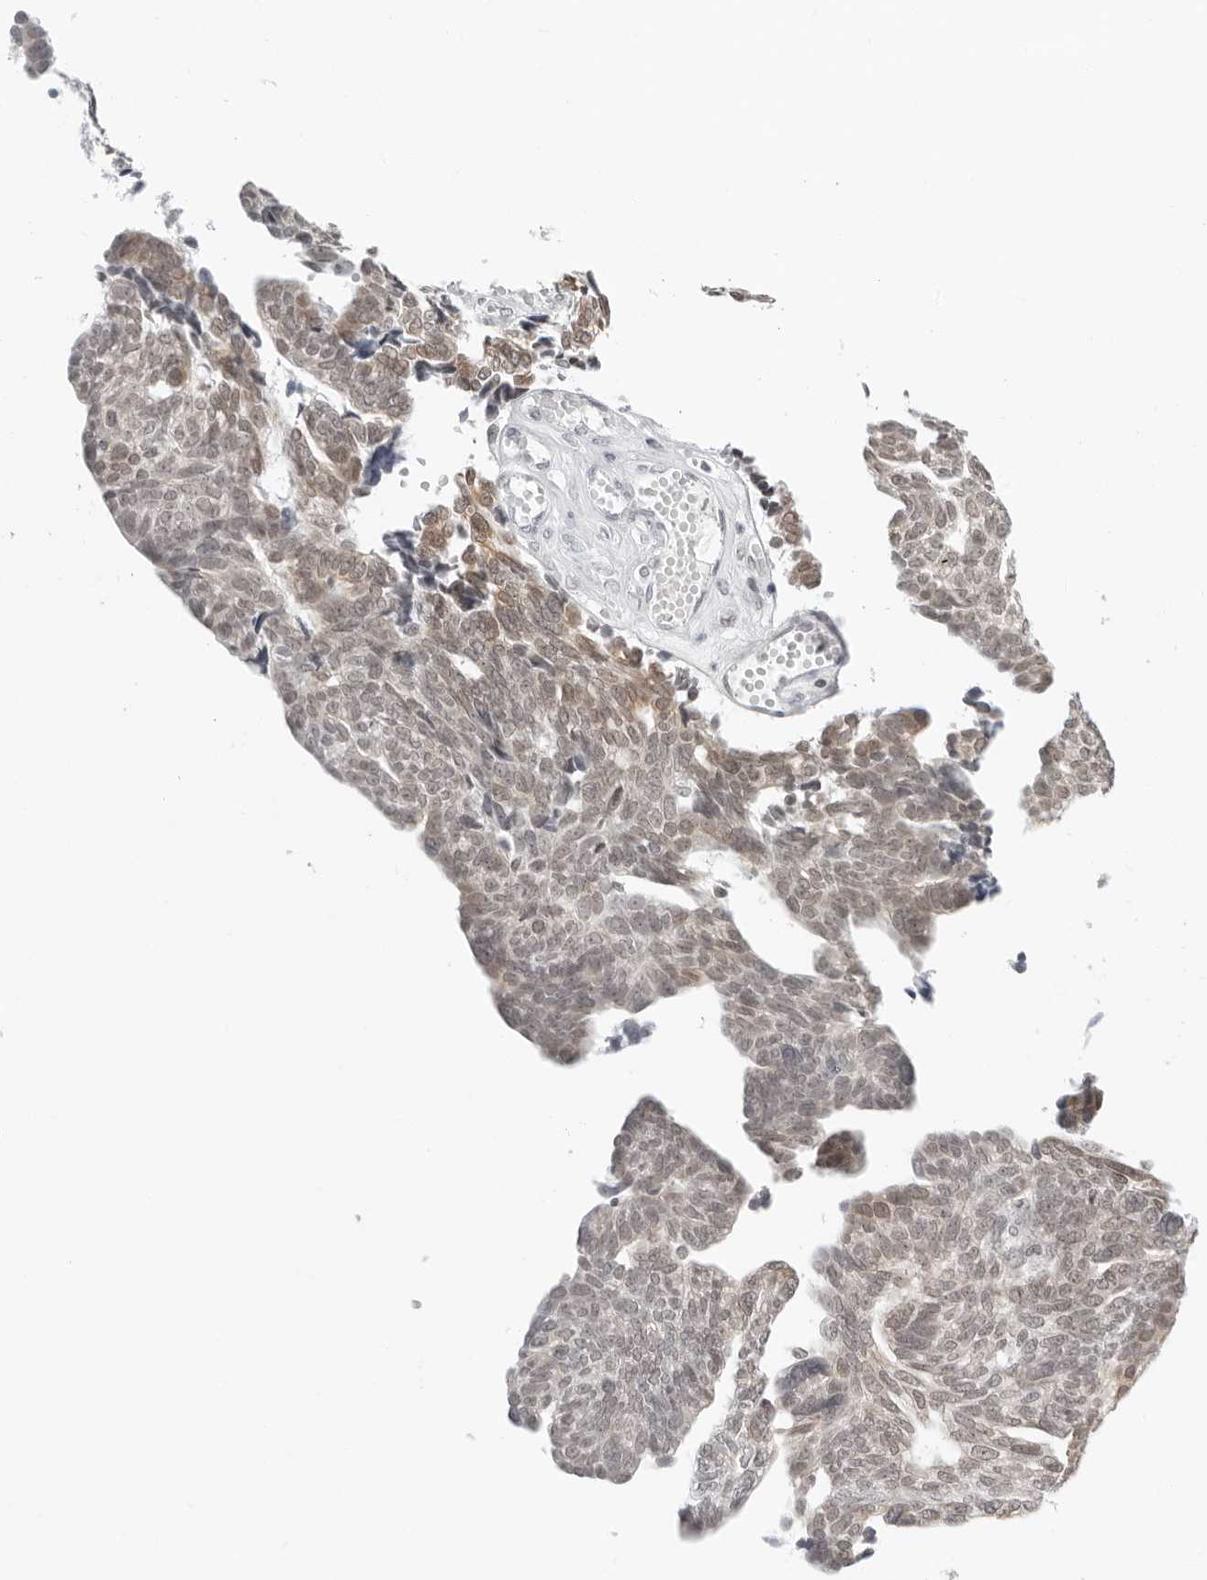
{"staining": {"intensity": "weak", "quantity": ">75%", "location": "nuclear"}, "tissue": "ovarian cancer", "cell_type": "Tumor cells", "image_type": "cancer", "snomed": [{"axis": "morphology", "description": "Cystadenocarcinoma, serous, NOS"}, {"axis": "topography", "description": "Ovary"}], "caption": "IHC staining of ovarian cancer (serous cystadenocarcinoma), which demonstrates low levels of weak nuclear positivity in approximately >75% of tumor cells indicating weak nuclear protein expression. The staining was performed using DAB (brown) for protein detection and nuclei were counterstained in hematoxylin (blue).", "gene": "FLG2", "patient": {"sex": "female", "age": 79}}